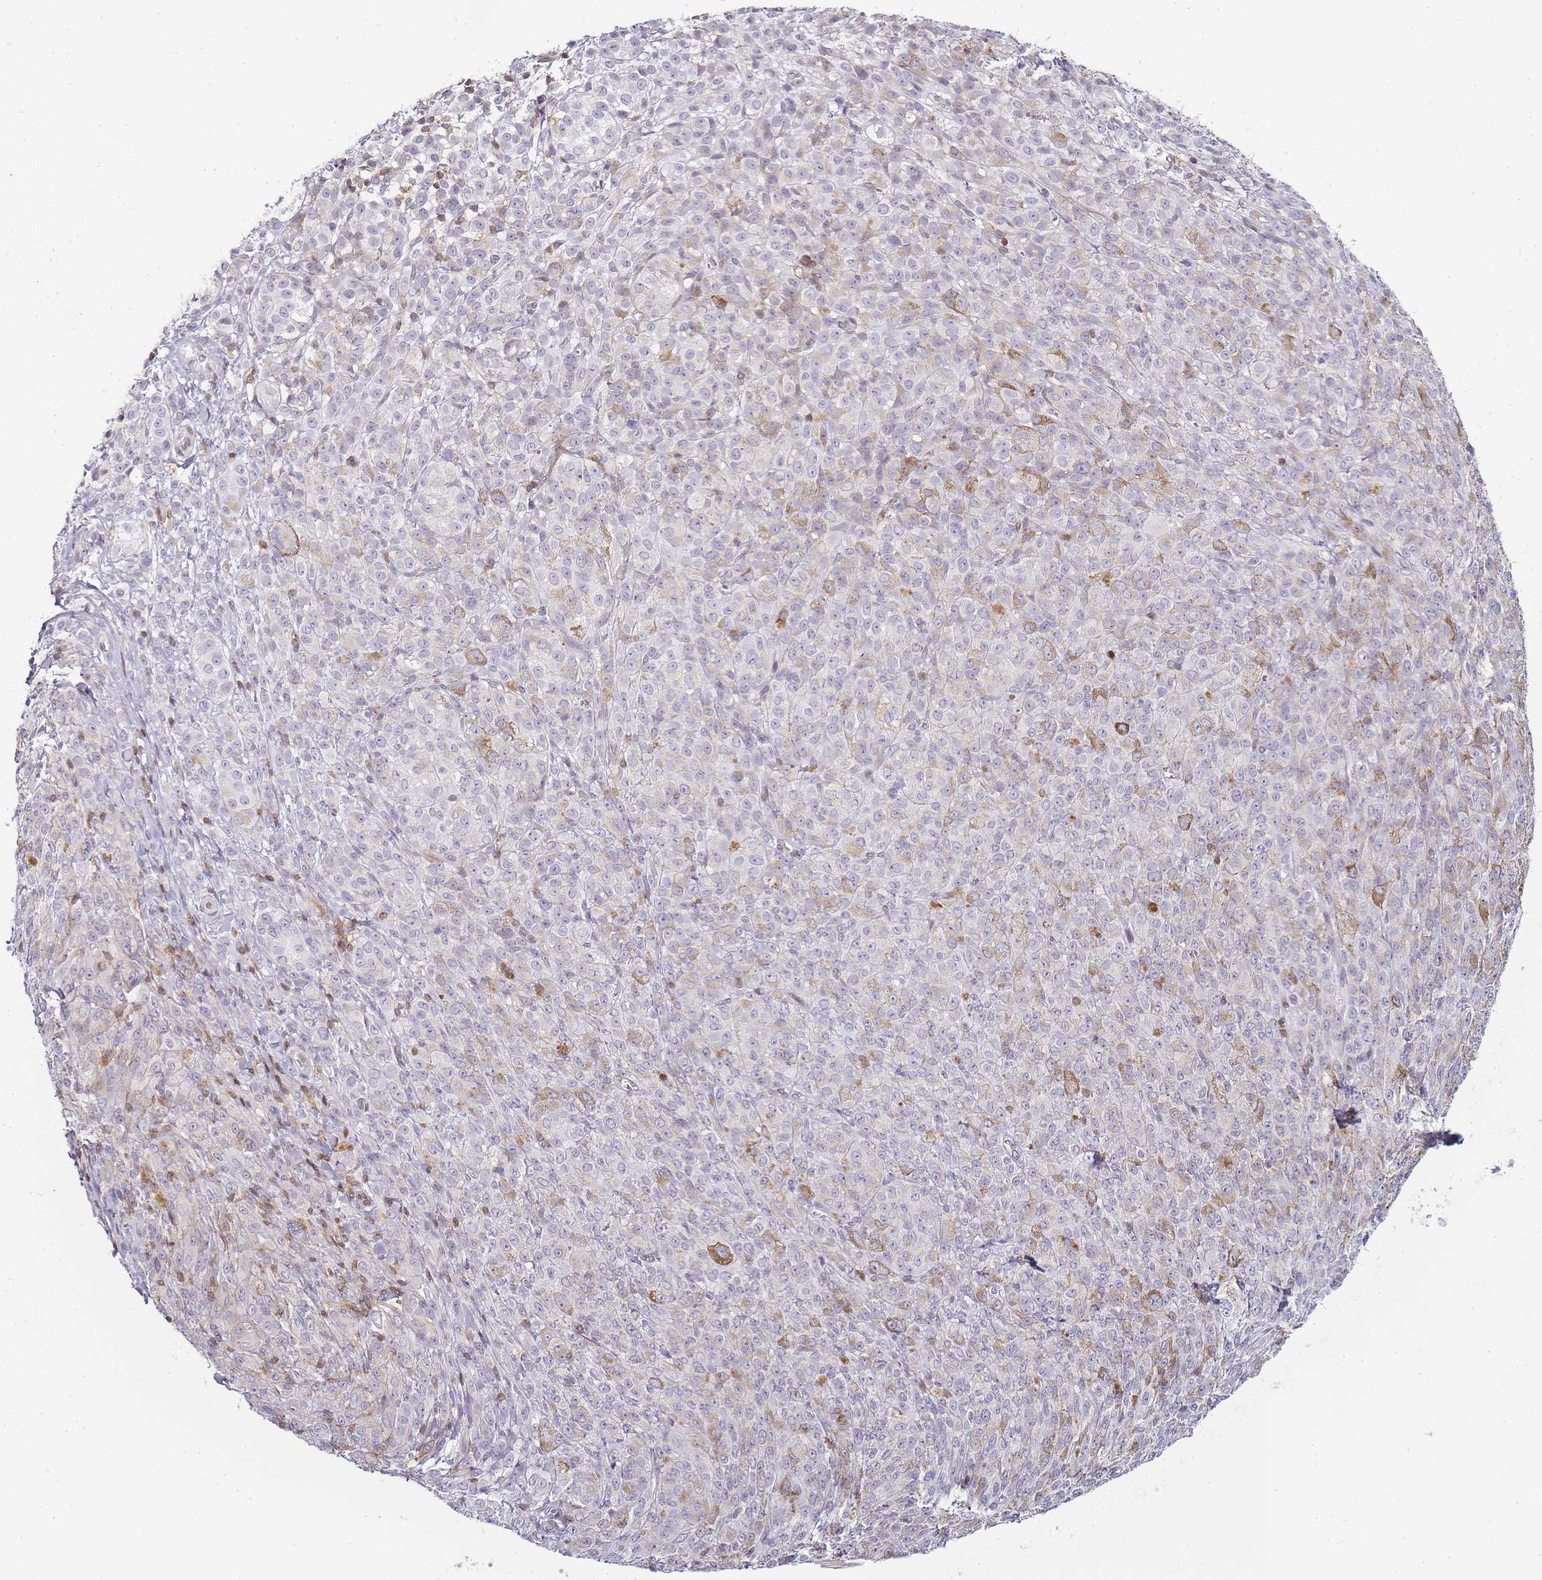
{"staining": {"intensity": "negative", "quantity": "none", "location": "none"}, "tissue": "melanoma", "cell_type": "Tumor cells", "image_type": "cancer", "snomed": [{"axis": "morphology", "description": "Malignant melanoma, NOS"}, {"axis": "topography", "description": "Skin"}], "caption": "Tumor cells are negative for protein expression in human malignant melanoma.", "gene": "JAKMIP1", "patient": {"sex": "female", "age": 52}}